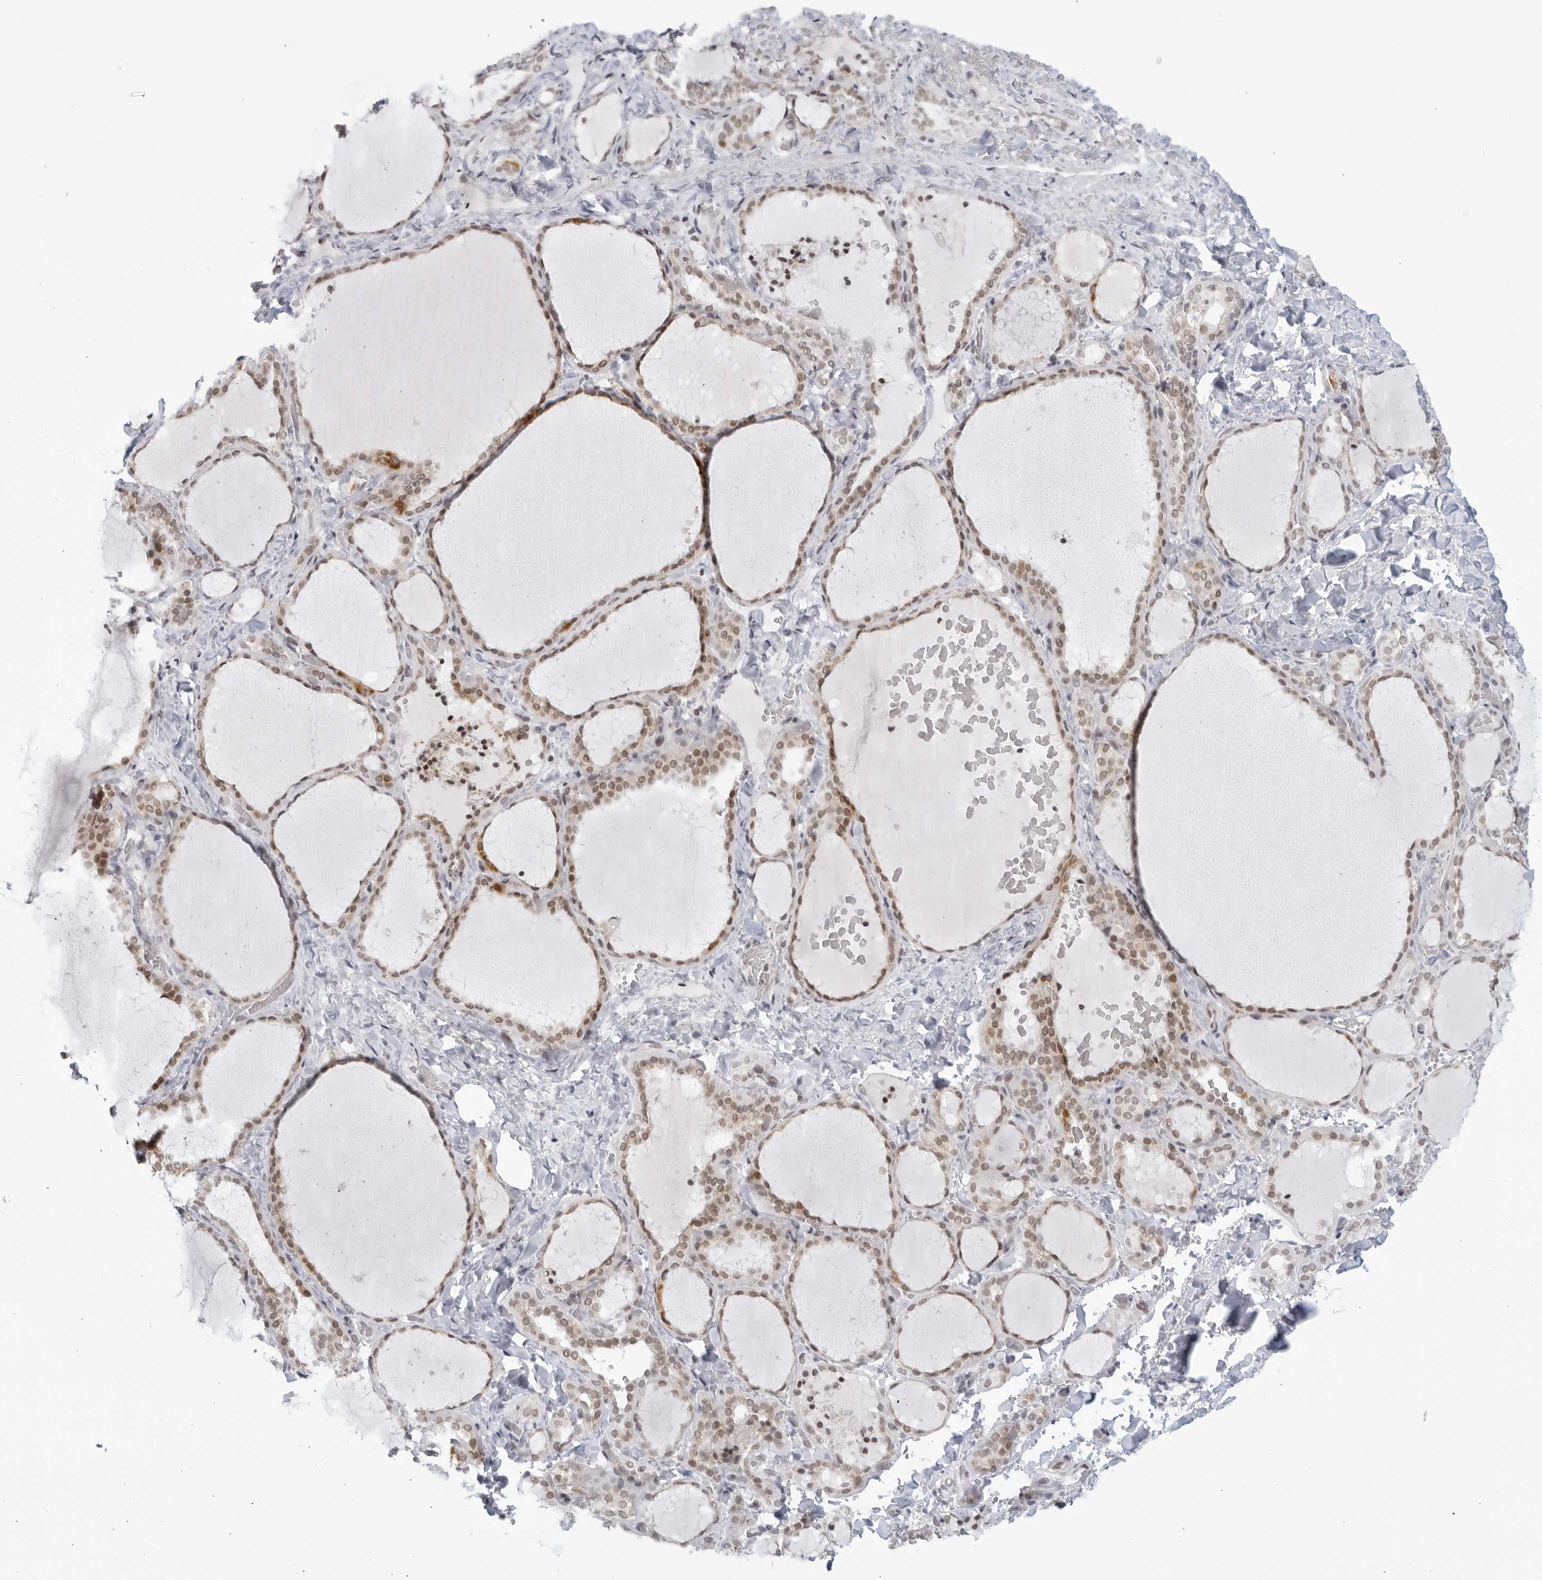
{"staining": {"intensity": "moderate", "quantity": ">75%", "location": "nuclear"}, "tissue": "thyroid gland", "cell_type": "Glandular cells", "image_type": "normal", "snomed": [{"axis": "morphology", "description": "Normal tissue, NOS"}, {"axis": "topography", "description": "Thyroid gland"}], "caption": "Glandular cells display medium levels of moderate nuclear staining in about >75% of cells in normal human thyroid gland. (Stains: DAB (3,3'-diaminobenzidine) in brown, nuclei in blue, Microscopy: brightfield microscopy at high magnification).", "gene": "RAB11FIP3", "patient": {"sex": "female", "age": 22}}